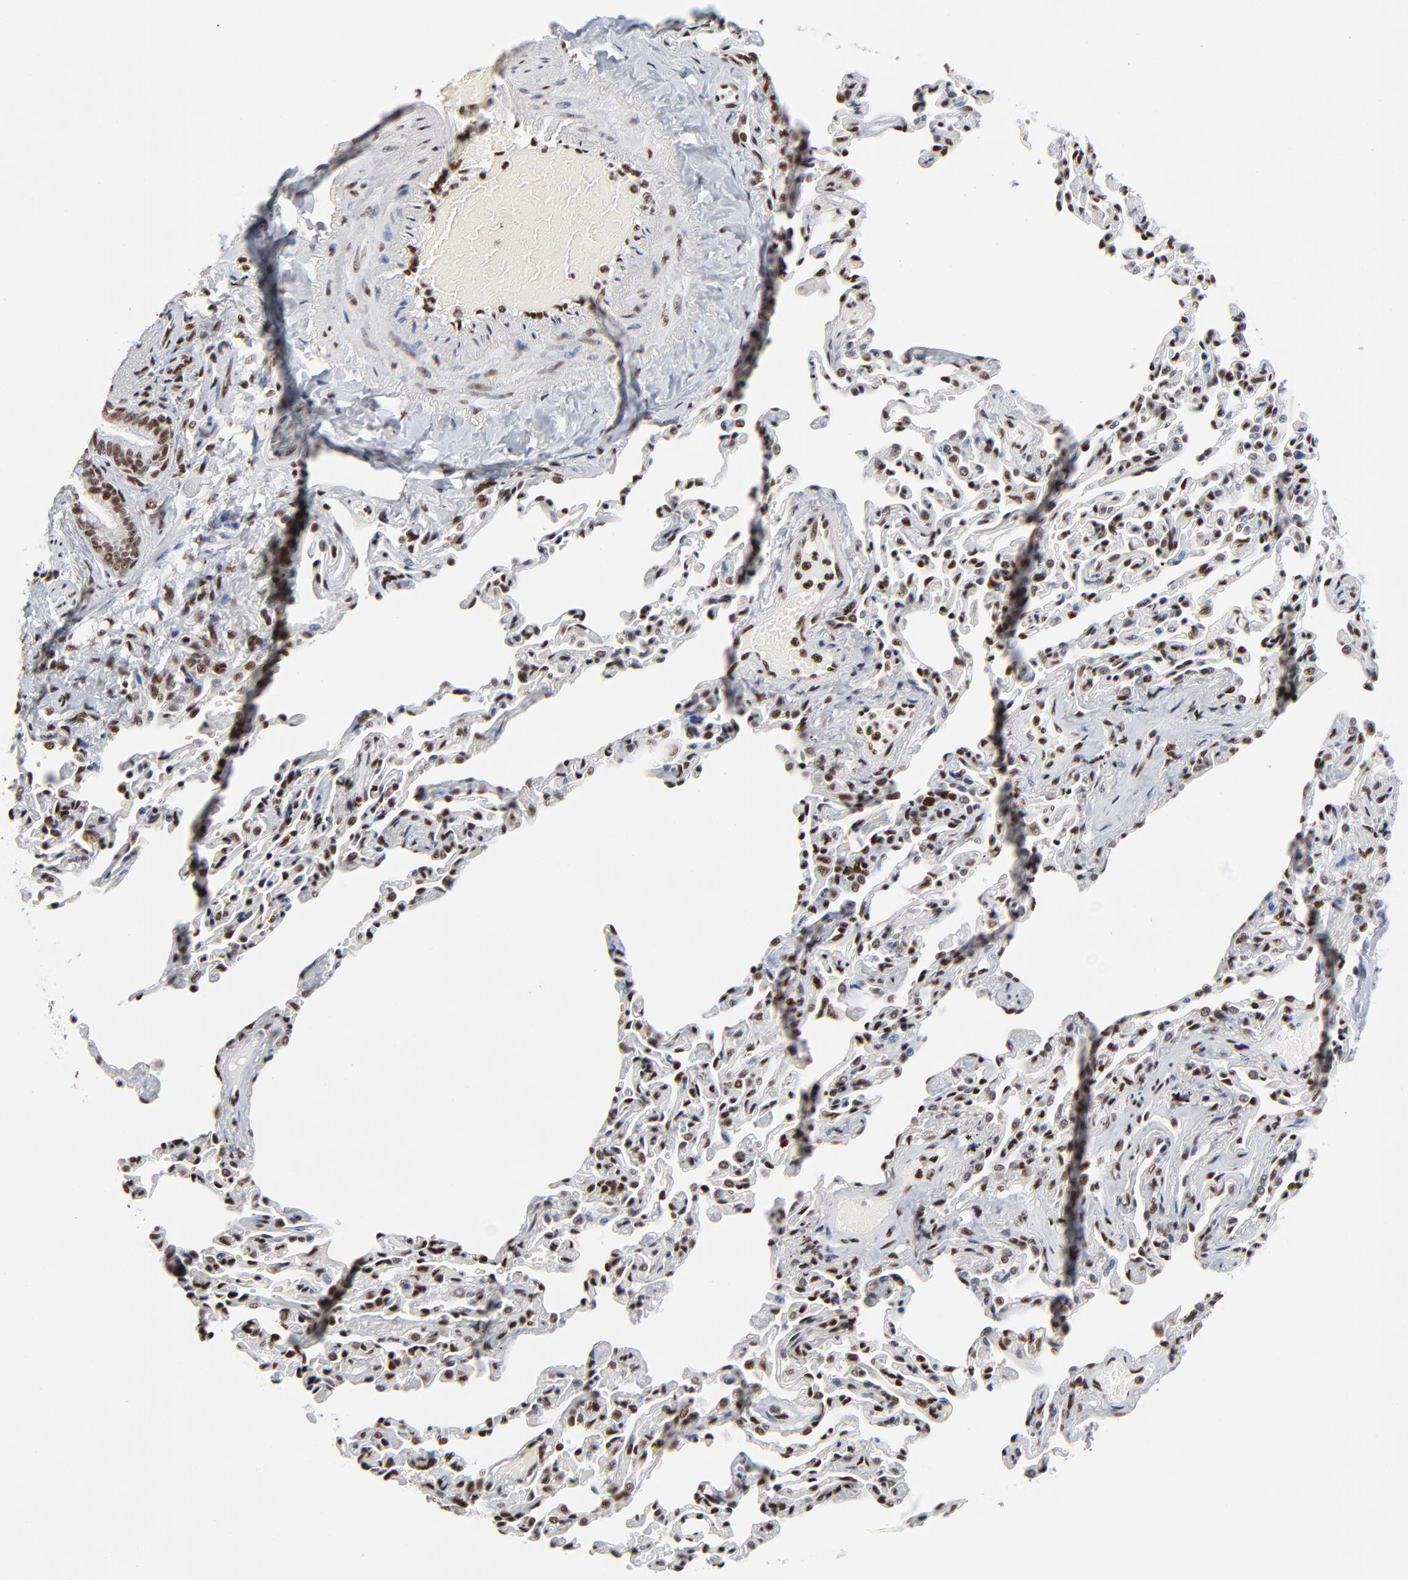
{"staining": {"intensity": "strong", "quantity": ">75%", "location": "nuclear"}, "tissue": "bronchus", "cell_type": "Respiratory epithelial cells", "image_type": "normal", "snomed": [{"axis": "morphology", "description": "Normal tissue, NOS"}, {"axis": "topography", "description": "Lung"}], "caption": "About >75% of respiratory epithelial cells in benign human bronchus demonstrate strong nuclear protein positivity as visualized by brown immunohistochemical staining.", "gene": "CREB1", "patient": {"sex": "male", "age": 64}}